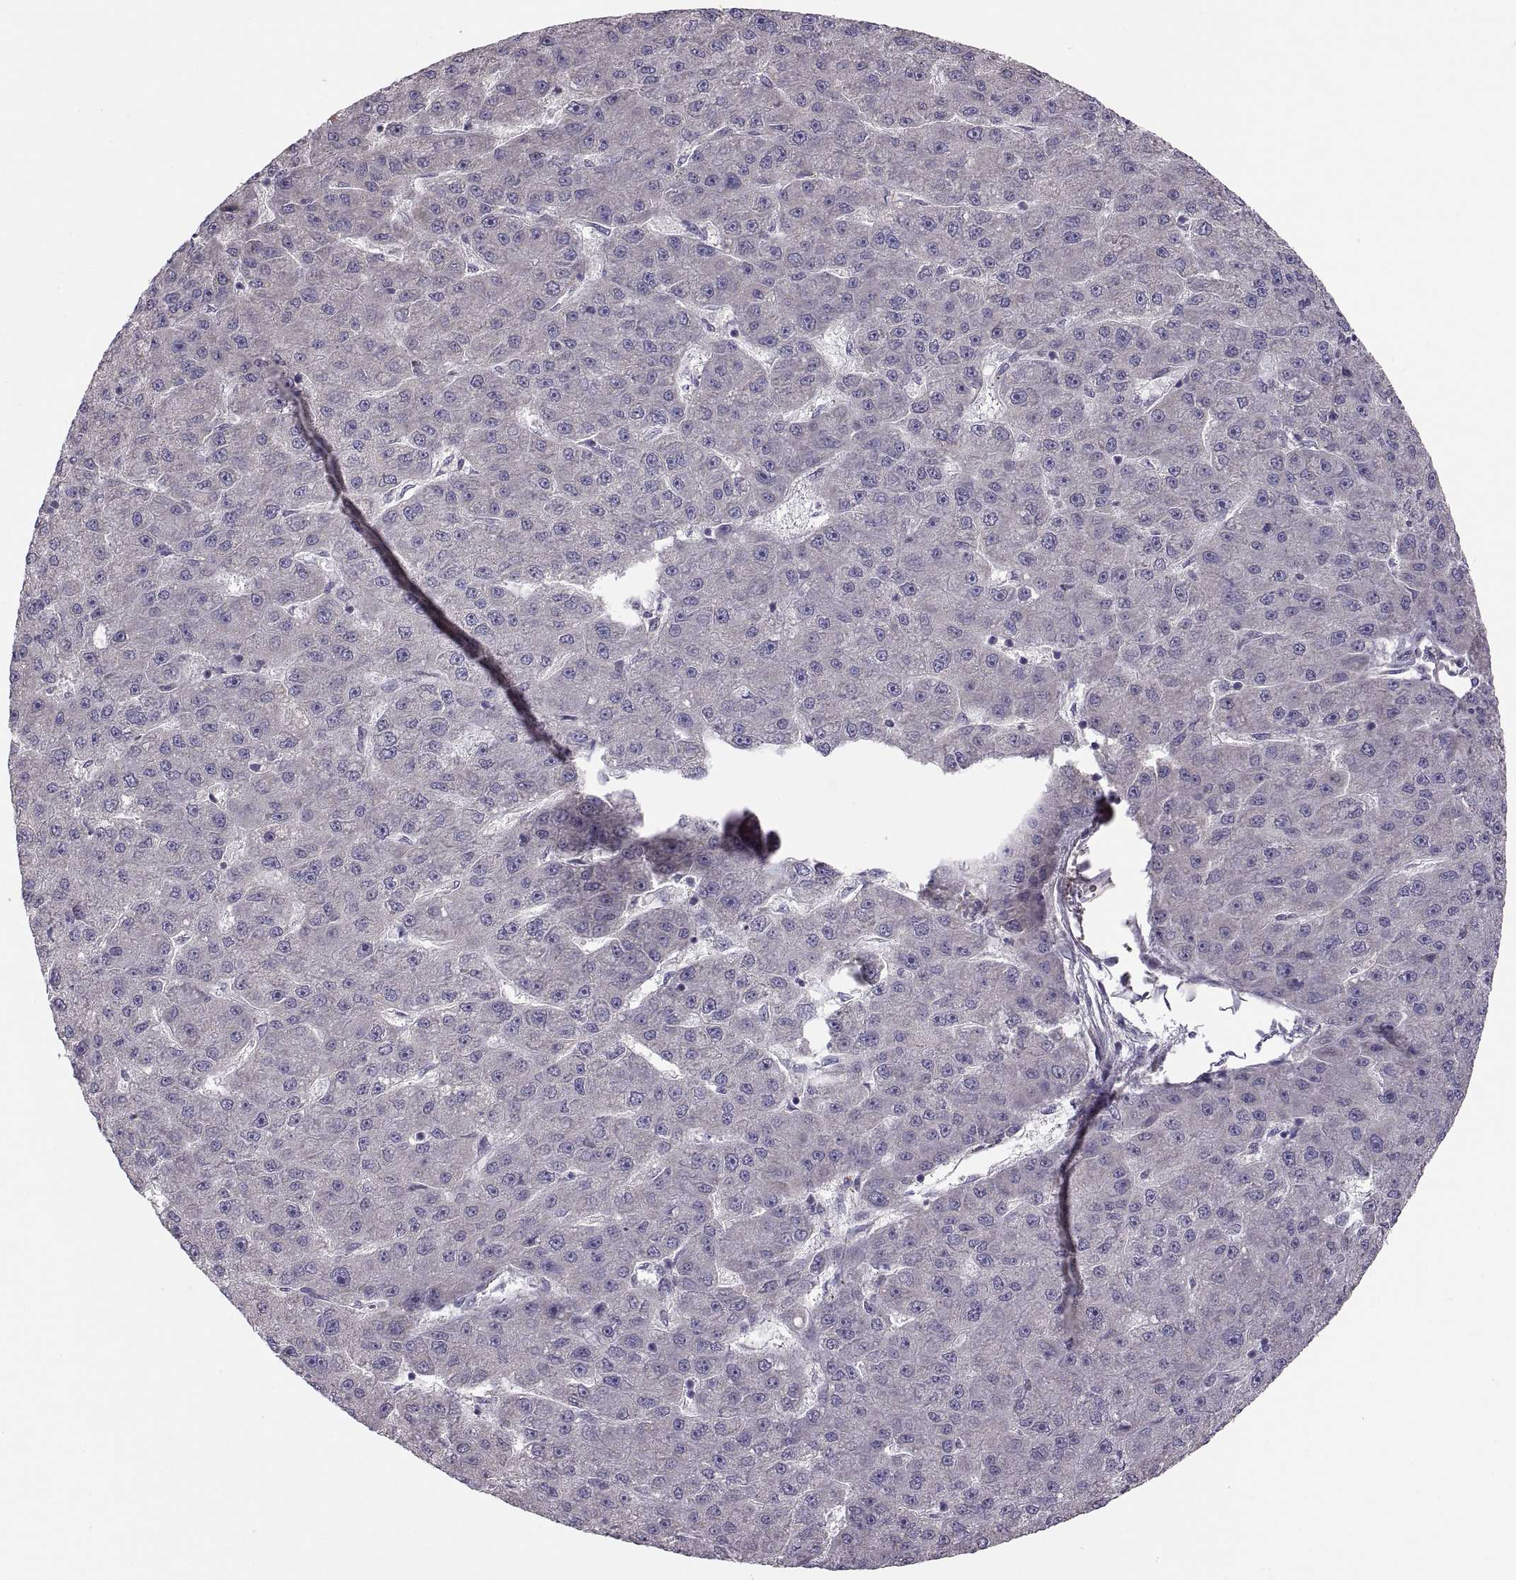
{"staining": {"intensity": "negative", "quantity": "none", "location": "none"}, "tissue": "liver cancer", "cell_type": "Tumor cells", "image_type": "cancer", "snomed": [{"axis": "morphology", "description": "Carcinoma, Hepatocellular, NOS"}, {"axis": "topography", "description": "Liver"}], "caption": "Micrograph shows no protein expression in tumor cells of liver hepatocellular carcinoma tissue. (Brightfield microscopy of DAB immunohistochemistry (IHC) at high magnification).", "gene": "ACSBG2", "patient": {"sex": "male", "age": 67}}